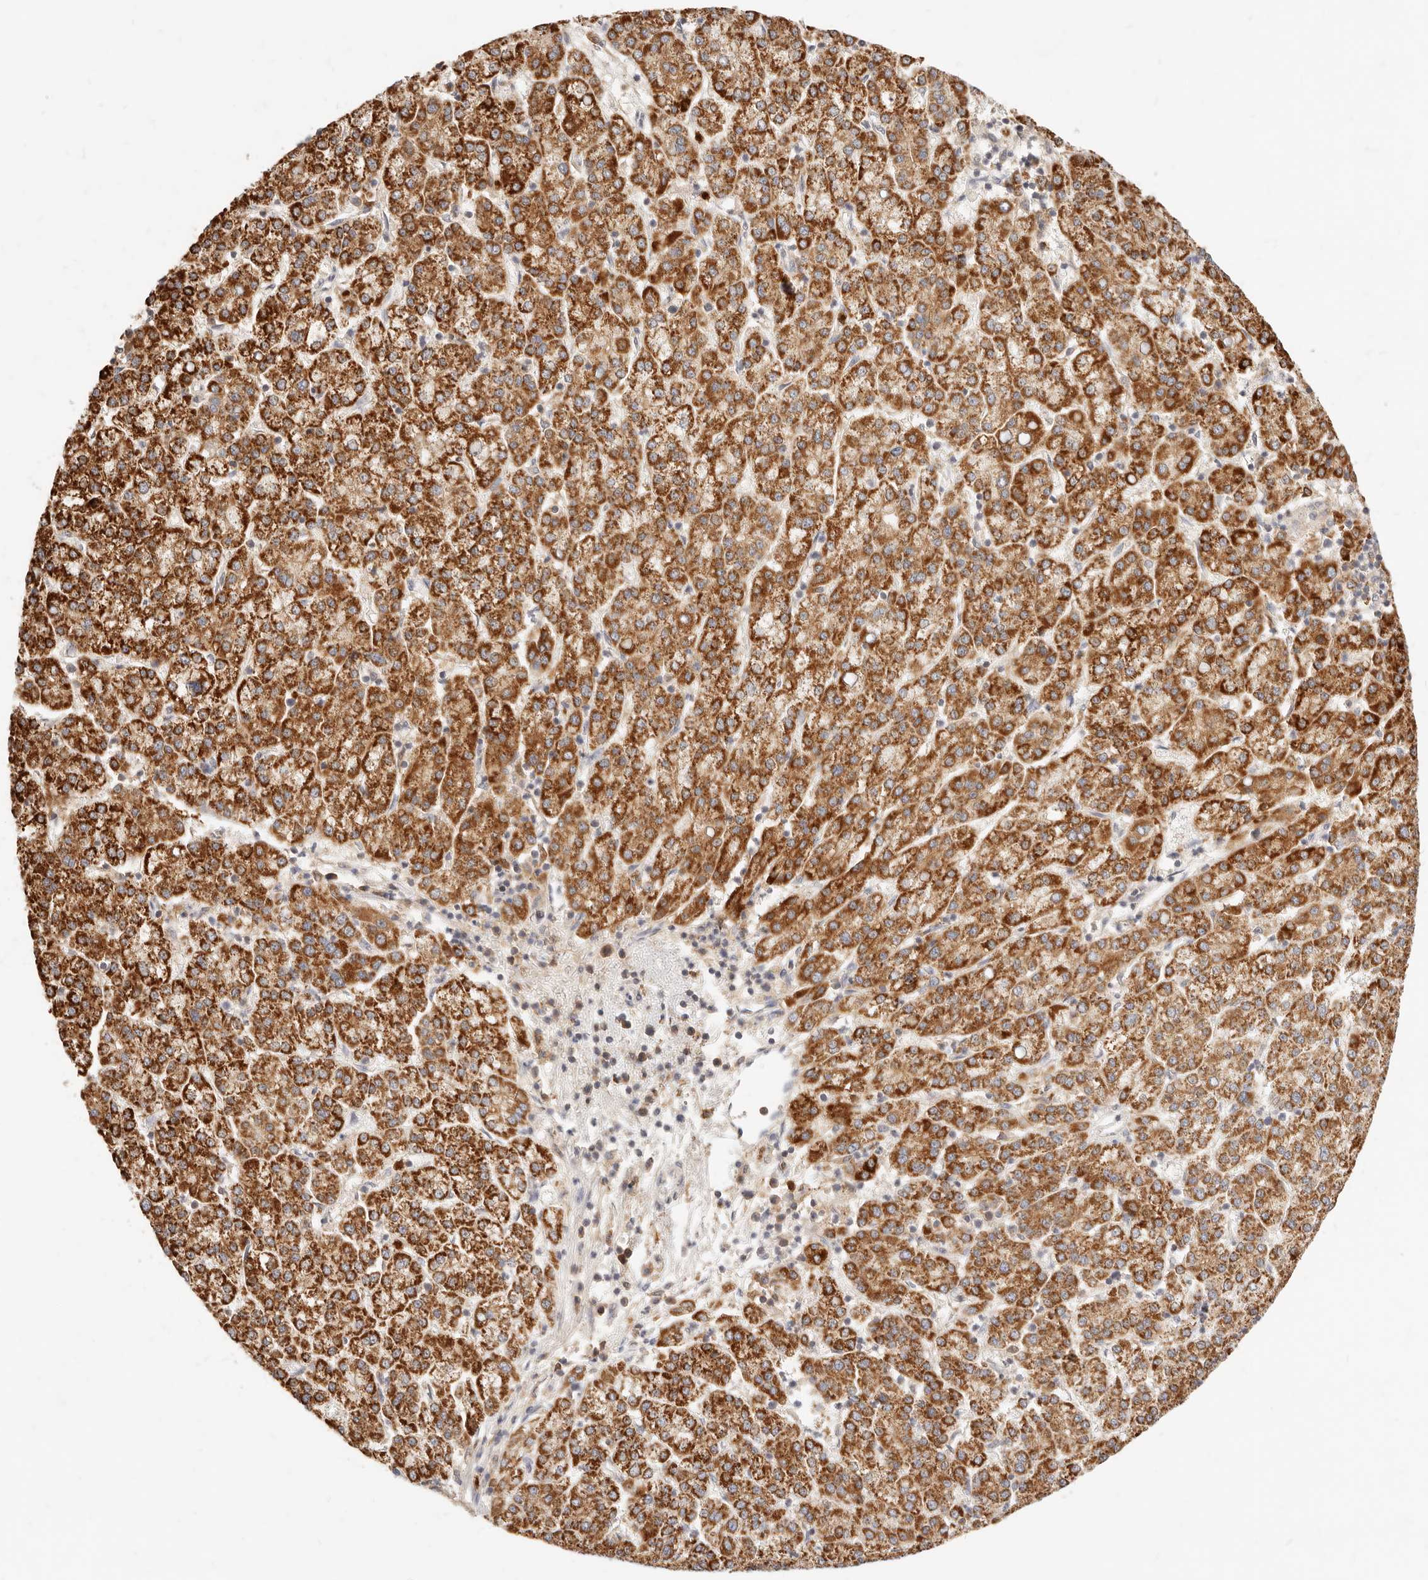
{"staining": {"intensity": "strong", "quantity": ">75%", "location": "cytoplasmic/membranous"}, "tissue": "liver cancer", "cell_type": "Tumor cells", "image_type": "cancer", "snomed": [{"axis": "morphology", "description": "Carcinoma, Hepatocellular, NOS"}, {"axis": "topography", "description": "Liver"}], "caption": "There is high levels of strong cytoplasmic/membranous positivity in tumor cells of liver hepatocellular carcinoma, as demonstrated by immunohistochemical staining (brown color).", "gene": "TMTC2", "patient": {"sex": "female", "age": 58}}